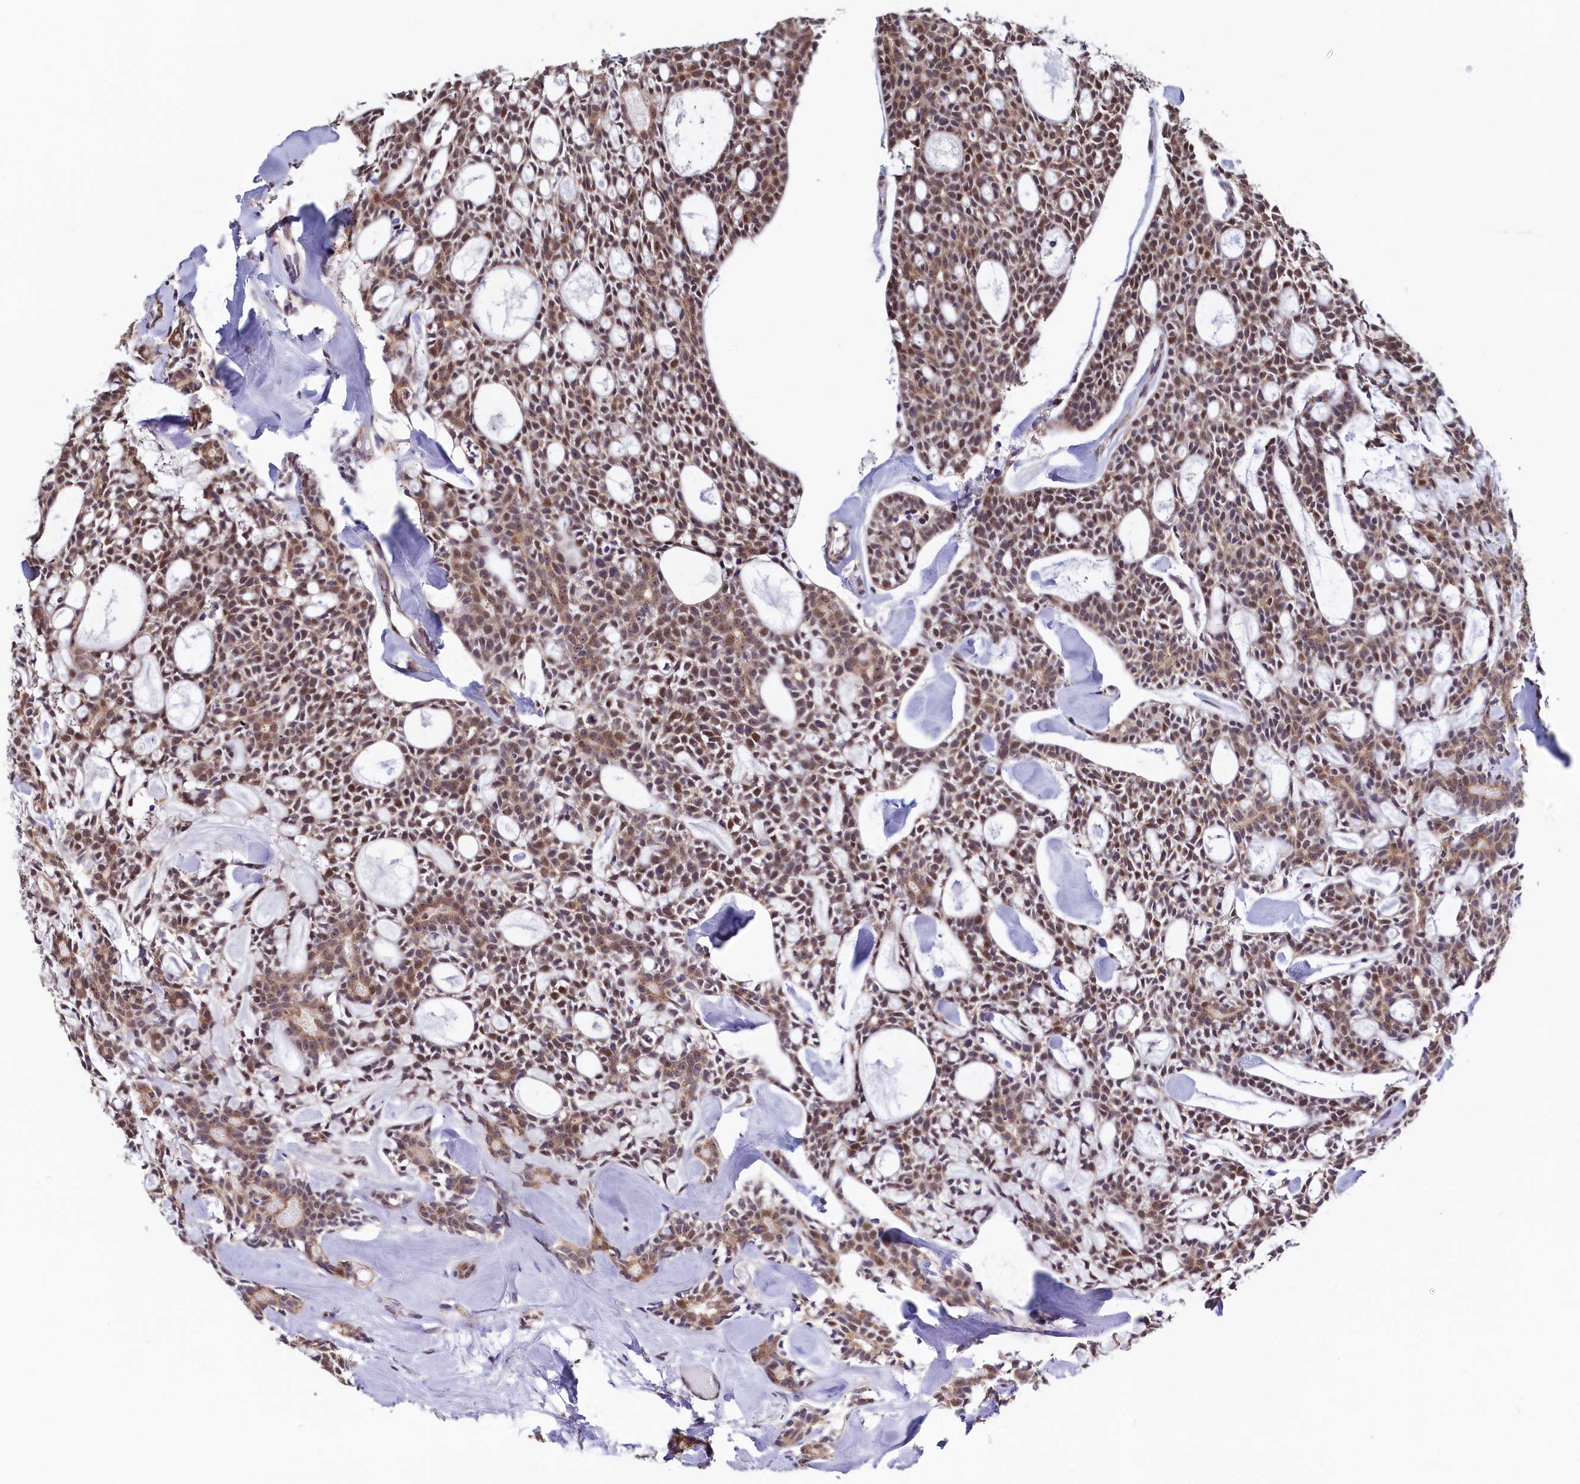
{"staining": {"intensity": "moderate", "quantity": ">75%", "location": "nuclear"}, "tissue": "head and neck cancer", "cell_type": "Tumor cells", "image_type": "cancer", "snomed": [{"axis": "morphology", "description": "Adenocarcinoma, NOS"}, {"axis": "topography", "description": "Salivary gland"}, {"axis": "topography", "description": "Head-Neck"}], "caption": "Adenocarcinoma (head and neck) was stained to show a protein in brown. There is medium levels of moderate nuclear positivity in about >75% of tumor cells.", "gene": "SEC24C", "patient": {"sex": "male", "age": 55}}